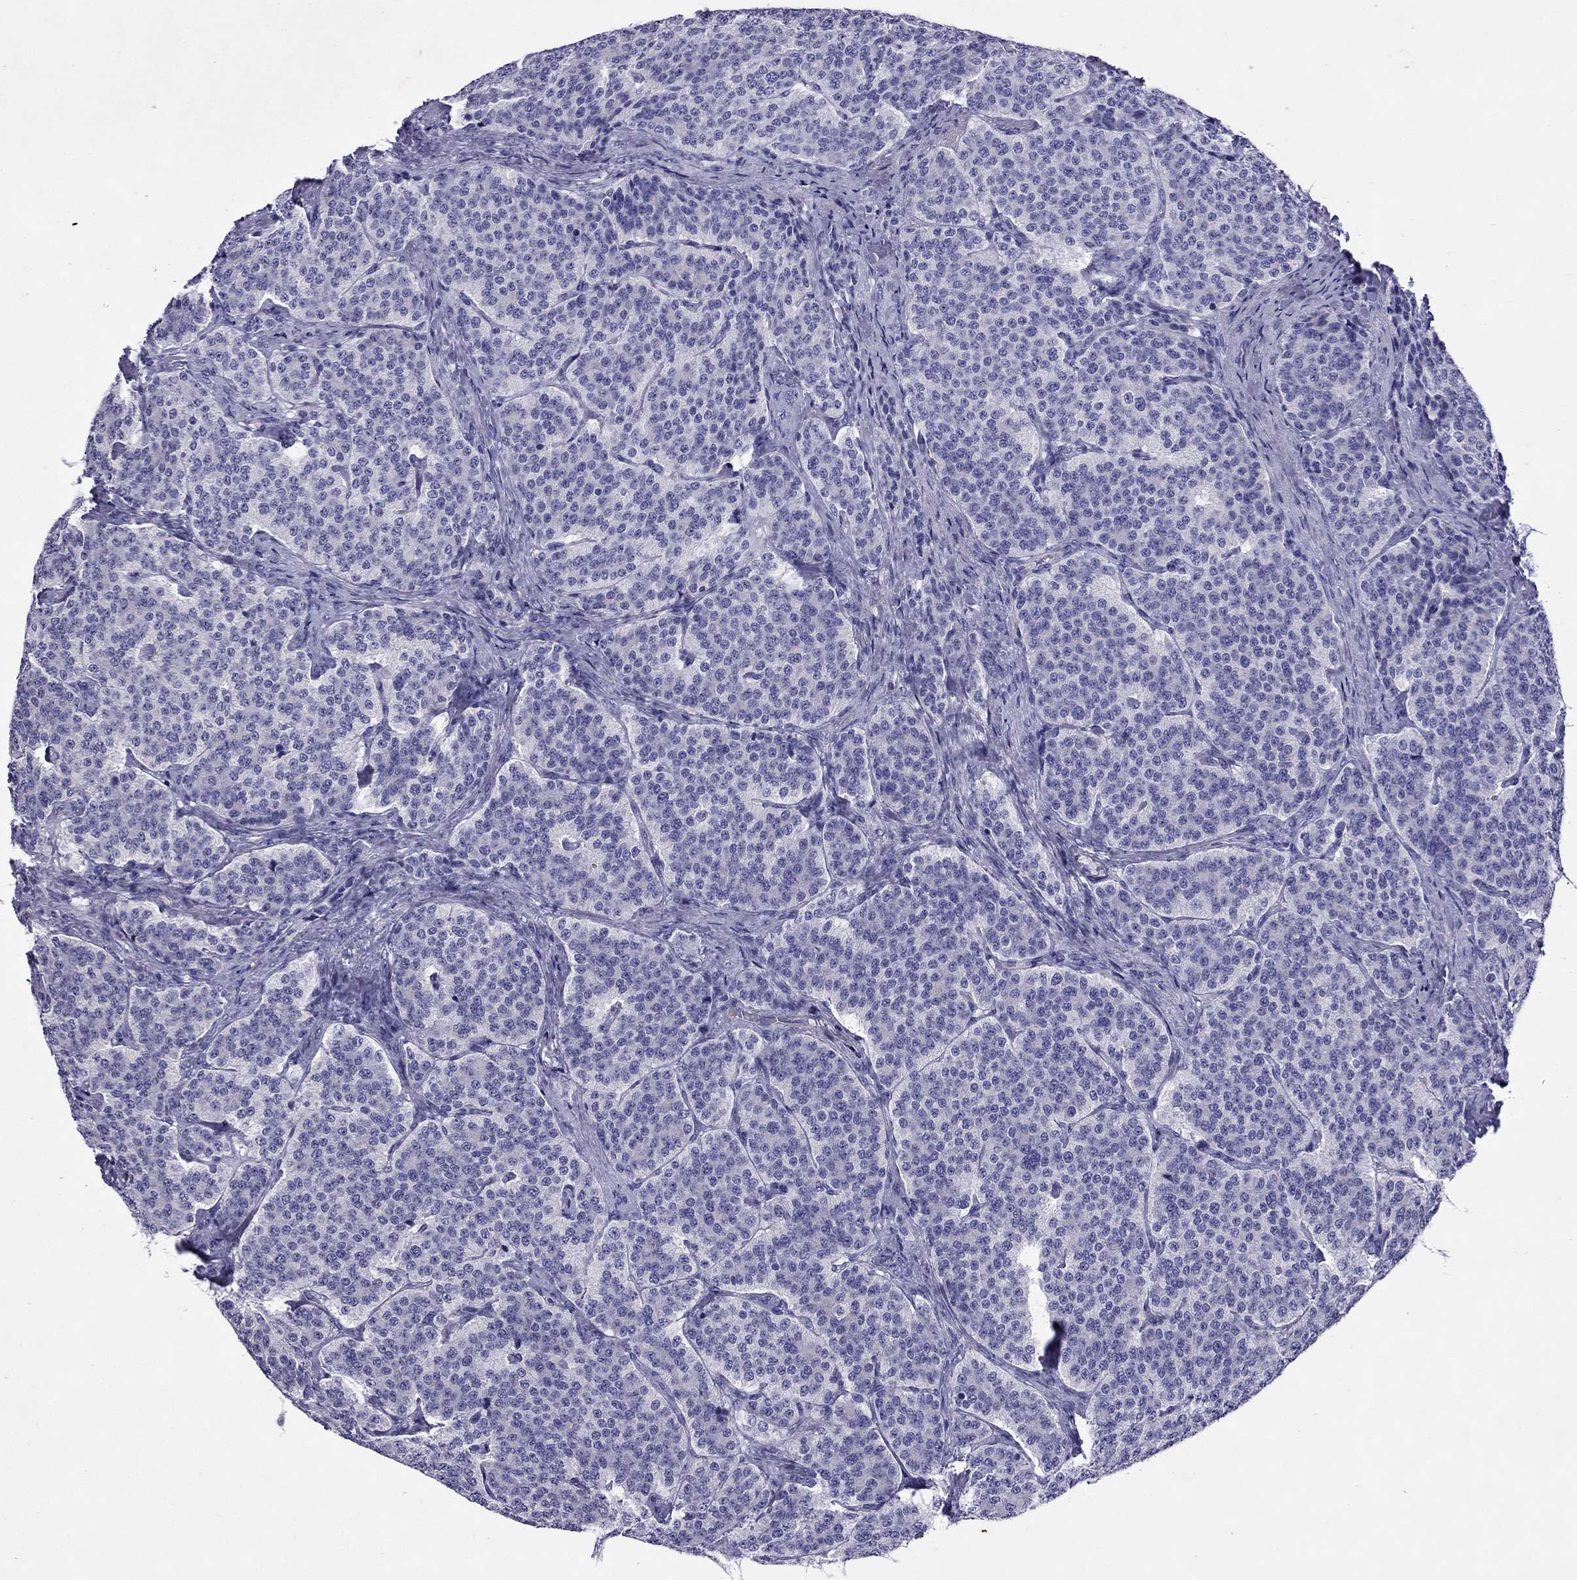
{"staining": {"intensity": "negative", "quantity": "none", "location": "none"}, "tissue": "carcinoid", "cell_type": "Tumor cells", "image_type": "cancer", "snomed": [{"axis": "morphology", "description": "Carcinoid, malignant, NOS"}, {"axis": "topography", "description": "Small intestine"}], "caption": "An immunohistochemistry micrograph of carcinoid is shown. There is no staining in tumor cells of carcinoid.", "gene": "MYL11", "patient": {"sex": "female", "age": 58}}